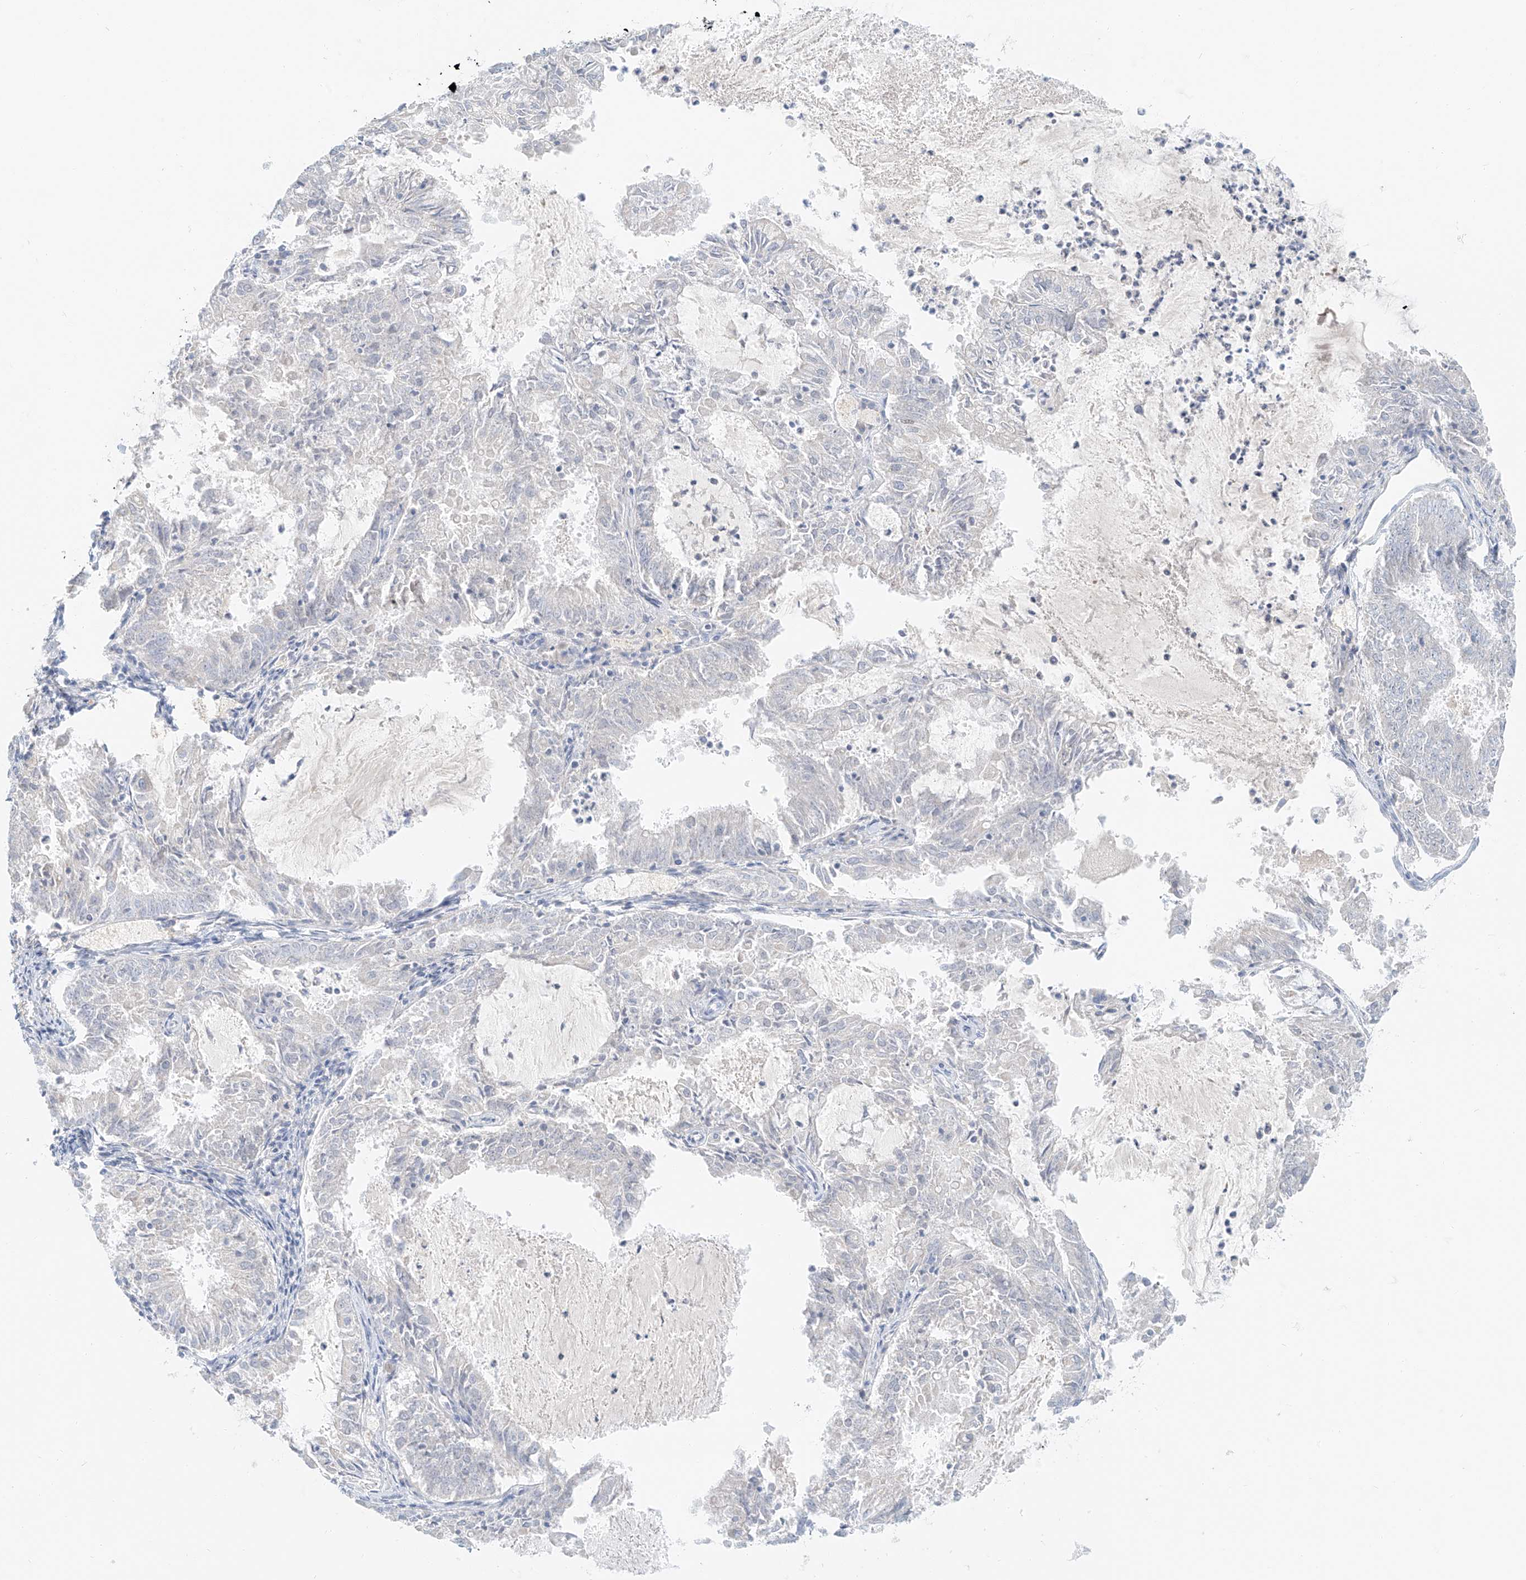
{"staining": {"intensity": "negative", "quantity": "none", "location": "none"}, "tissue": "endometrial cancer", "cell_type": "Tumor cells", "image_type": "cancer", "snomed": [{"axis": "morphology", "description": "Adenocarcinoma, NOS"}, {"axis": "topography", "description": "Endometrium"}], "caption": "This is a photomicrograph of immunohistochemistry staining of endometrial adenocarcinoma, which shows no positivity in tumor cells.", "gene": "PGC", "patient": {"sex": "female", "age": 57}}